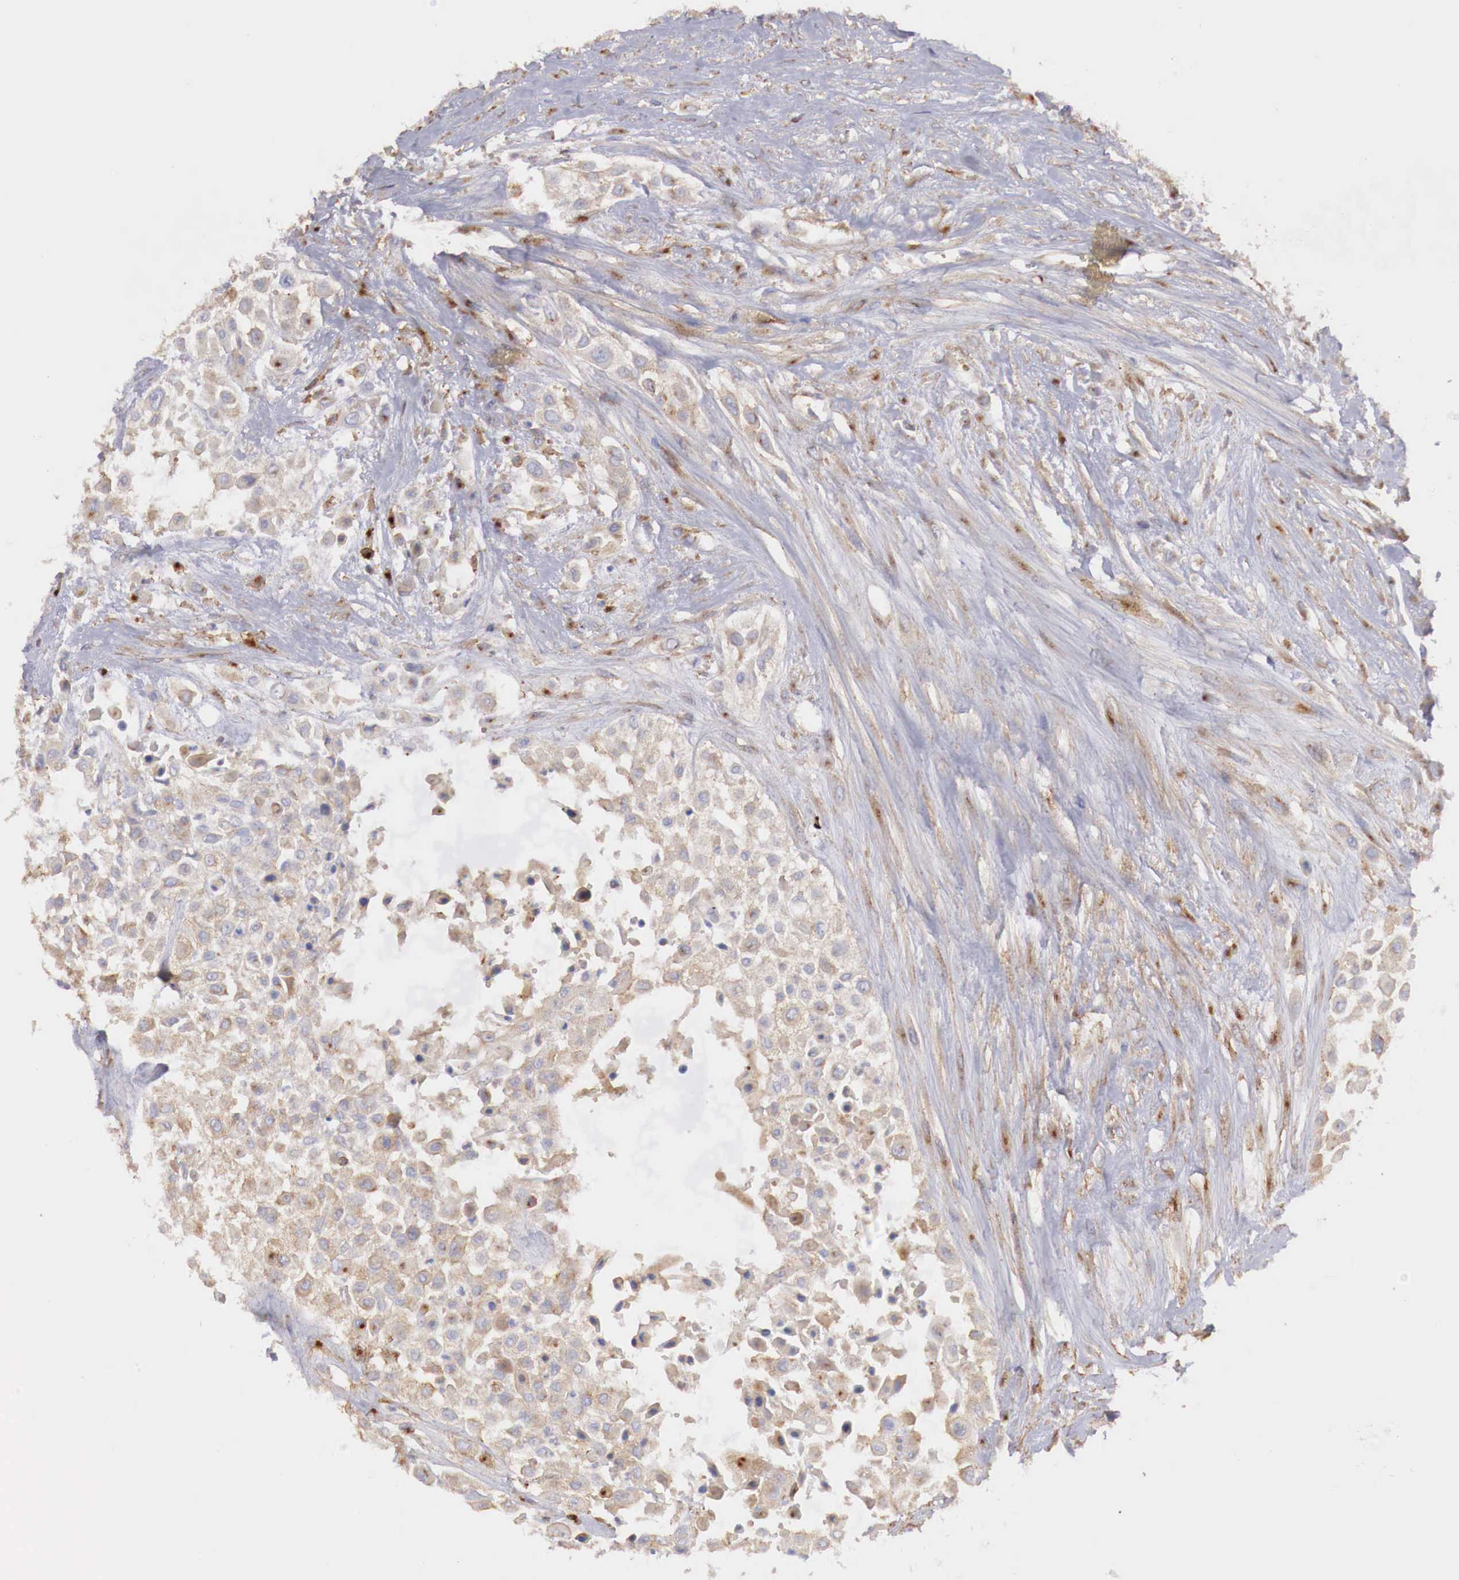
{"staining": {"intensity": "weak", "quantity": ">75%", "location": "cytoplasmic/membranous"}, "tissue": "urothelial cancer", "cell_type": "Tumor cells", "image_type": "cancer", "snomed": [{"axis": "morphology", "description": "Urothelial carcinoma, High grade"}, {"axis": "topography", "description": "Urinary bladder"}], "caption": "High-grade urothelial carcinoma tissue shows weak cytoplasmic/membranous expression in approximately >75% of tumor cells (DAB (3,3'-diaminobenzidine) IHC with brightfield microscopy, high magnification).", "gene": "KLHDC7B", "patient": {"sex": "male", "age": 57}}